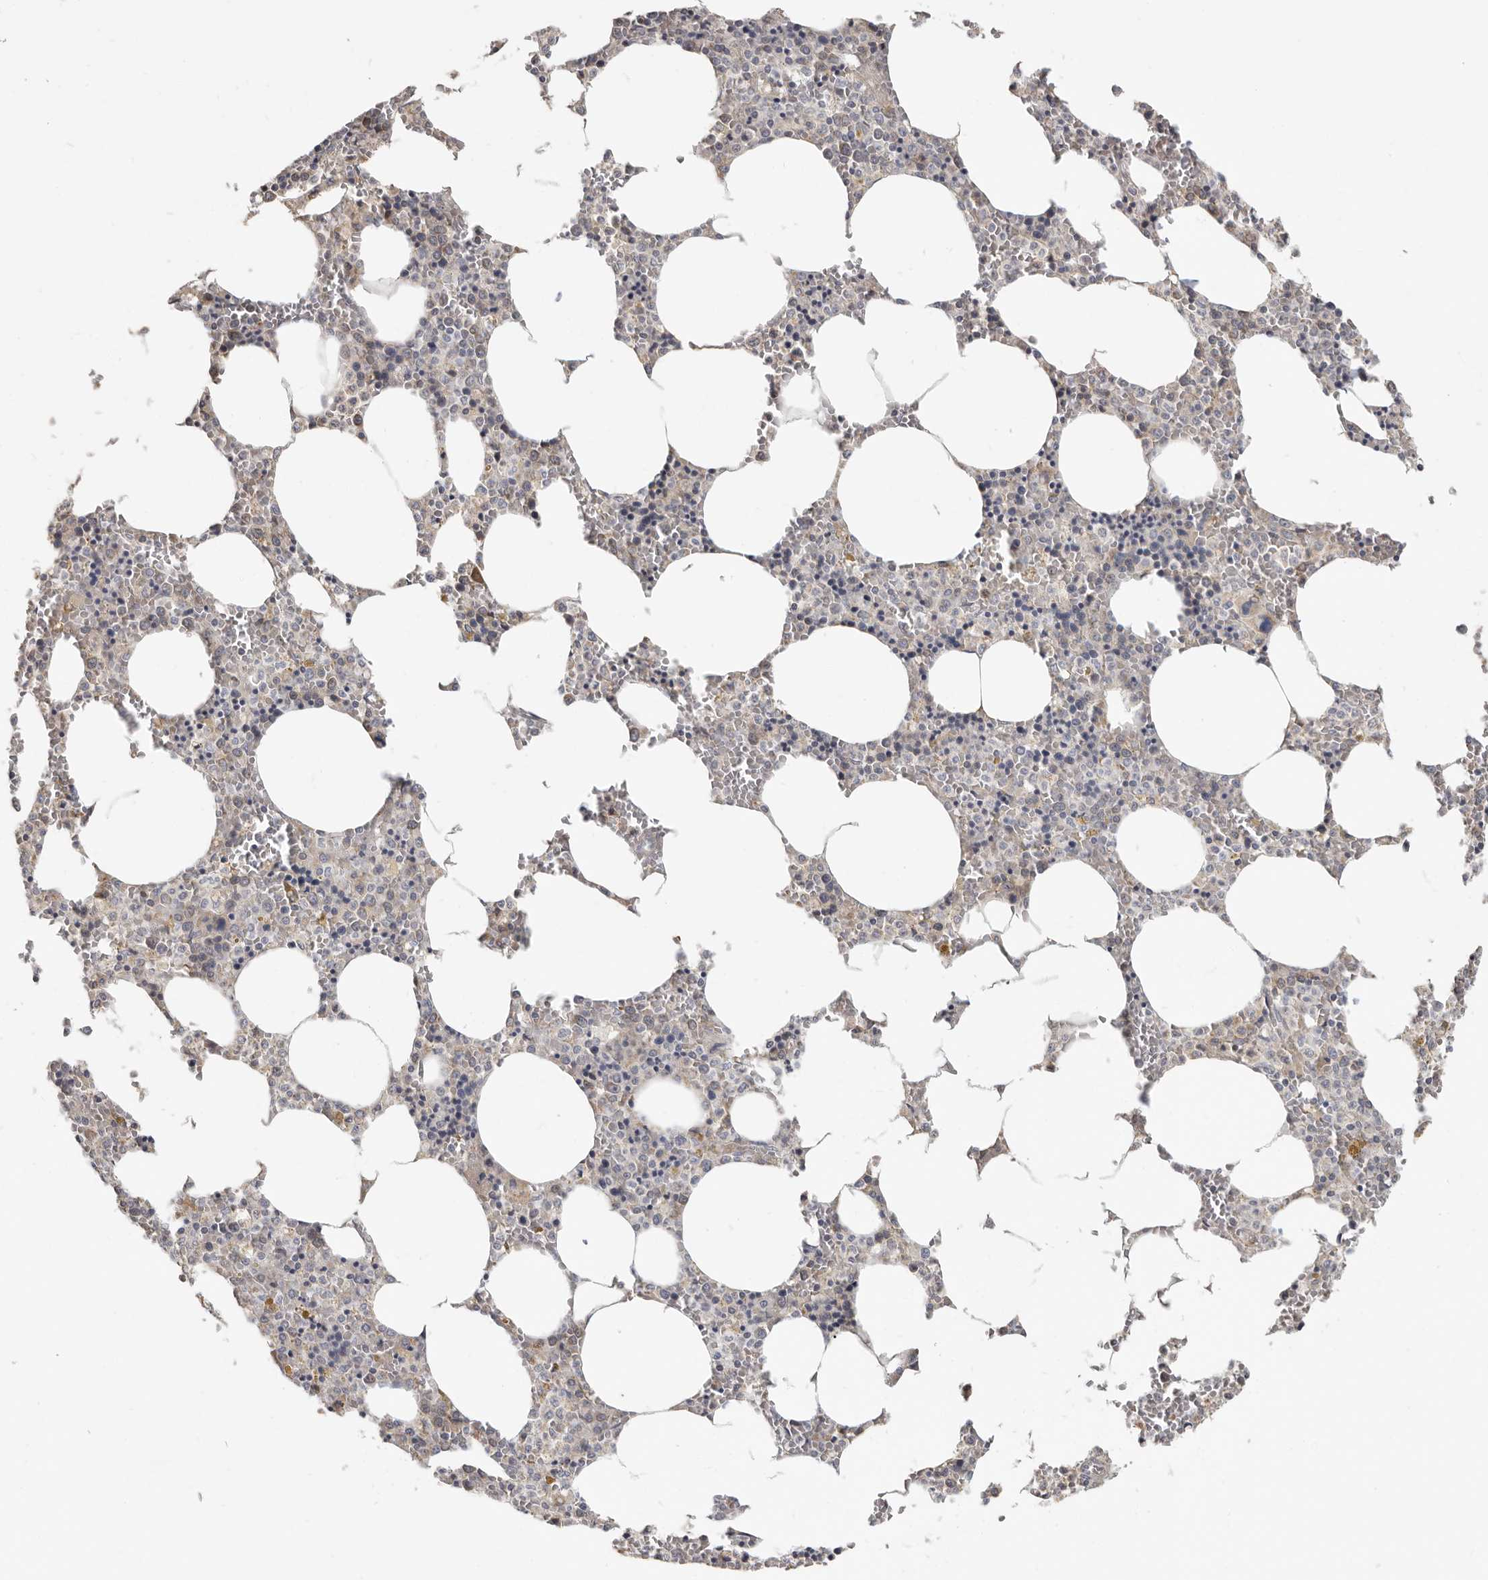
{"staining": {"intensity": "weak", "quantity": "<25%", "location": "cytoplasmic/membranous"}, "tissue": "bone marrow", "cell_type": "Hematopoietic cells", "image_type": "normal", "snomed": [{"axis": "morphology", "description": "Normal tissue, NOS"}, {"axis": "topography", "description": "Bone marrow"}], "caption": "Immunohistochemistry (IHC) histopathology image of normal bone marrow stained for a protein (brown), which shows no staining in hematopoietic cells. The staining was performed using DAB to visualize the protein expression in brown, while the nuclei were stained in blue with hematoxylin (Magnification: 20x).", "gene": "UNK", "patient": {"sex": "male", "age": 70}}